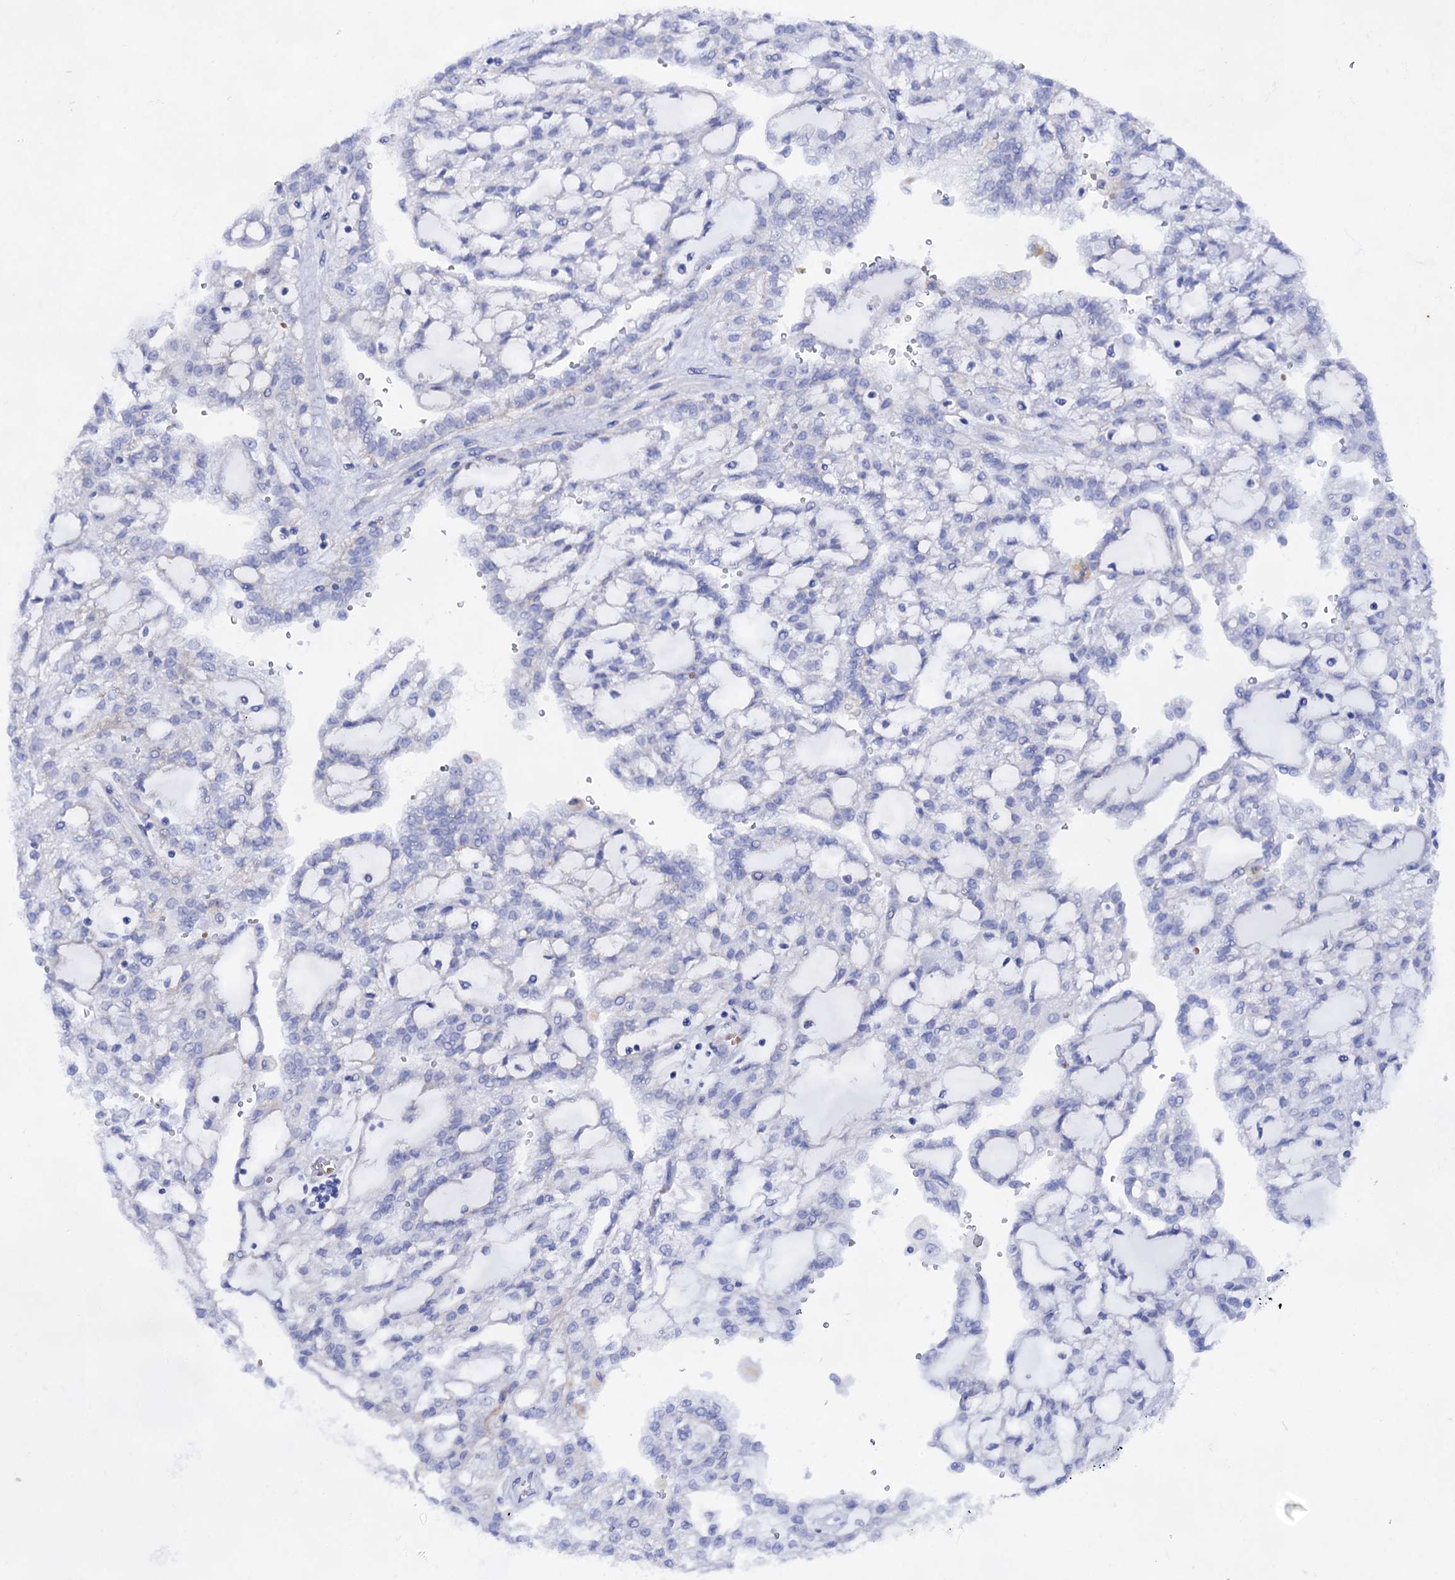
{"staining": {"intensity": "negative", "quantity": "none", "location": "none"}, "tissue": "renal cancer", "cell_type": "Tumor cells", "image_type": "cancer", "snomed": [{"axis": "morphology", "description": "Adenocarcinoma, NOS"}, {"axis": "topography", "description": "Kidney"}], "caption": "The immunohistochemistry photomicrograph has no significant staining in tumor cells of renal cancer tissue.", "gene": "PLIN1", "patient": {"sex": "male", "age": 63}}